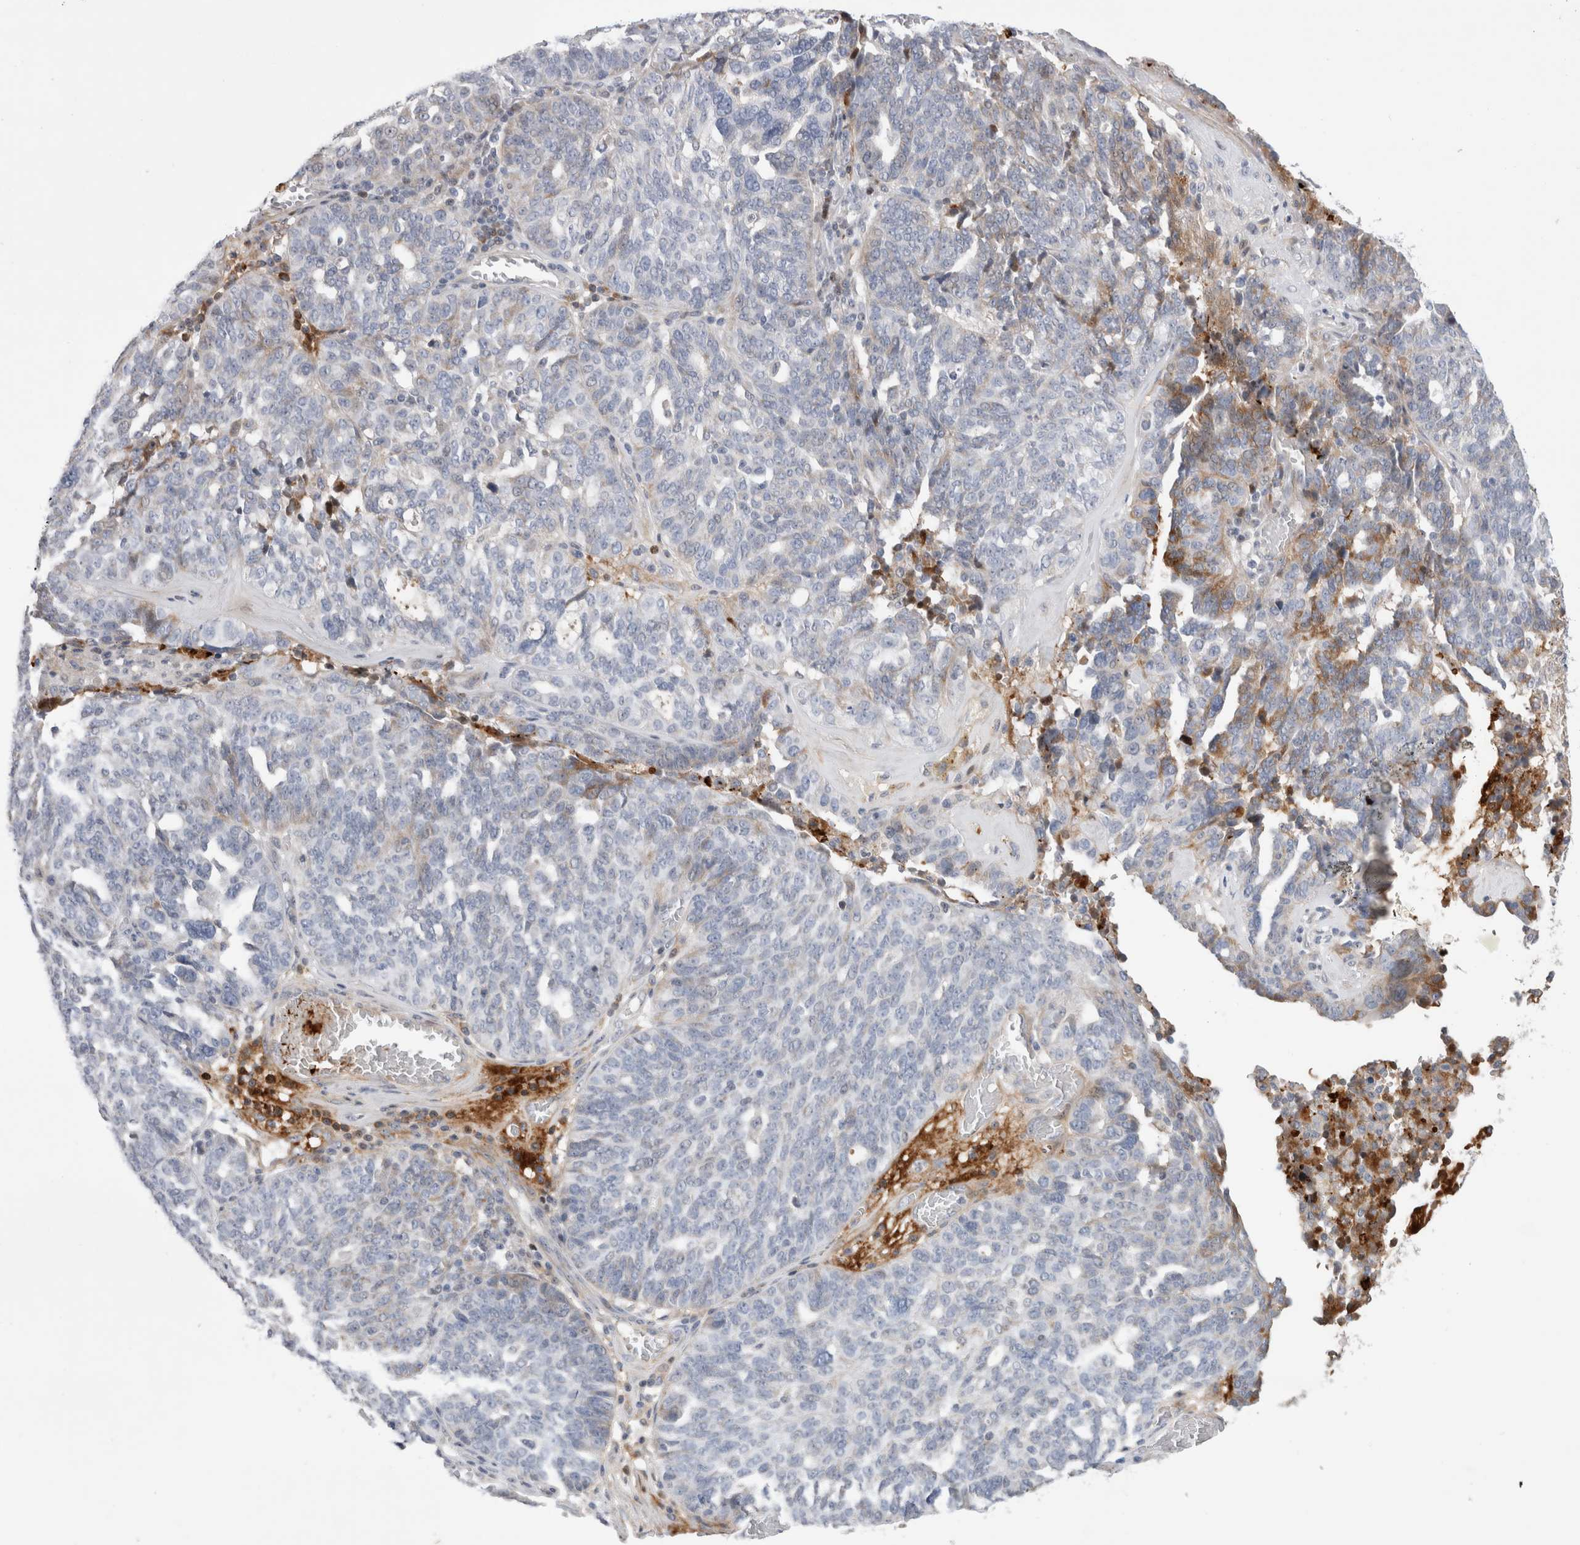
{"staining": {"intensity": "moderate", "quantity": "<25%", "location": "cytoplasmic/membranous"}, "tissue": "ovarian cancer", "cell_type": "Tumor cells", "image_type": "cancer", "snomed": [{"axis": "morphology", "description": "Cystadenocarcinoma, serous, NOS"}, {"axis": "topography", "description": "Ovary"}], "caption": "A high-resolution photomicrograph shows immunohistochemistry staining of serous cystadenocarcinoma (ovarian), which displays moderate cytoplasmic/membranous expression in approximately <25% of tumor cells. Using DAB (brown) and hematoxylin (blue) stains, captured at high magnification using brightfield microscopy.", "gene": "ECHDC2", "patient": {"sex": "female", "age": 59}}